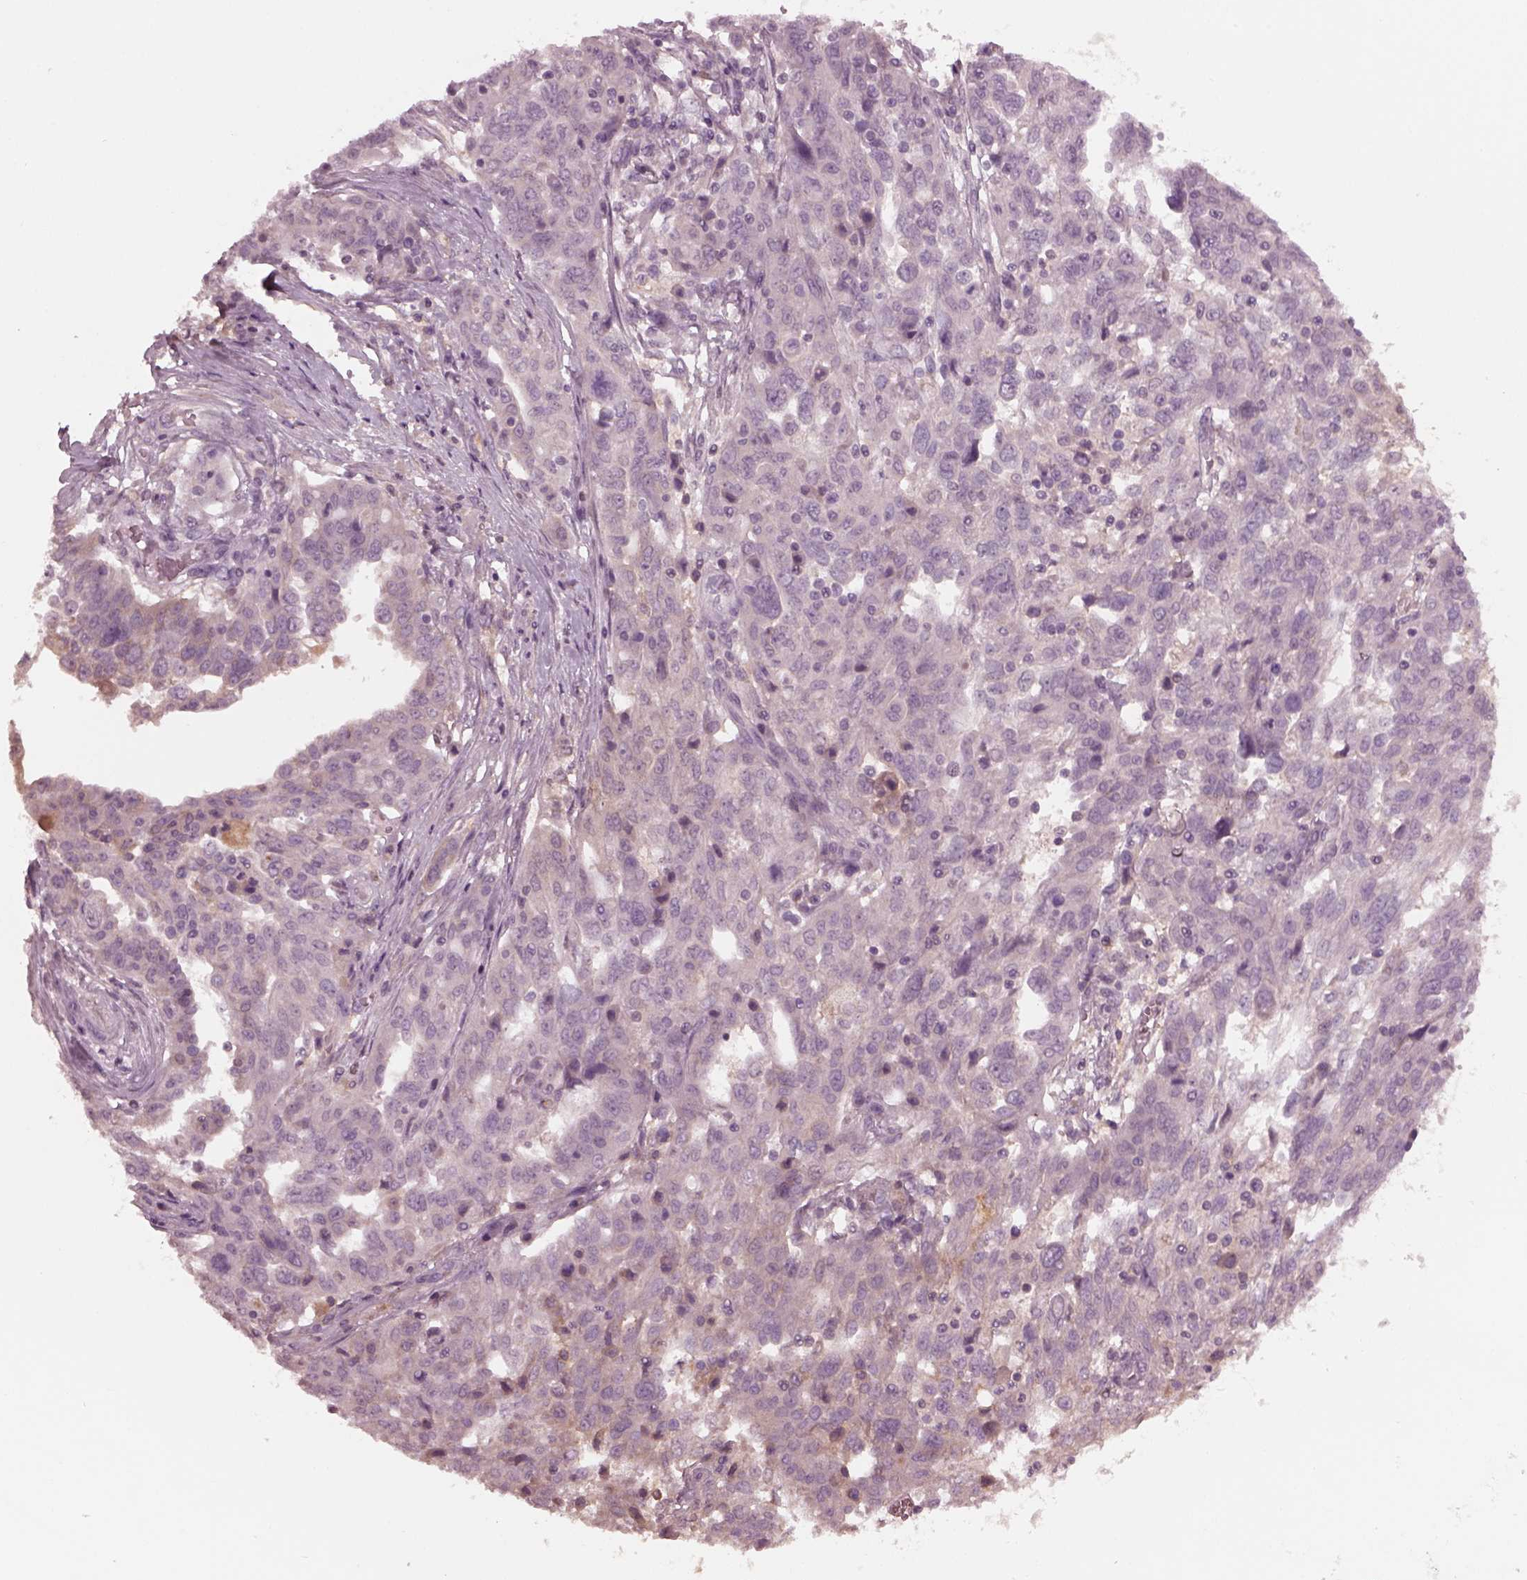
{"staining": {"intensity": "negative", "quantity": "none", "location": "none"}, "tissue": "ovarian cancer", "cell_type": "Tumor cells", "image_type": "cancer", "snomed": [{"axis": "morphology", "description": "Cystadenocarcinoma, serous, NOS"}, {"axis": "topography", "description": "Ovary"}], "caption": "The histopathology image displays no staining of tumor cells in ovarian cancer (serous cystadenocarcinoma).", "gene": "PORCN", "patient": {"sex": "female", "age": 67}}